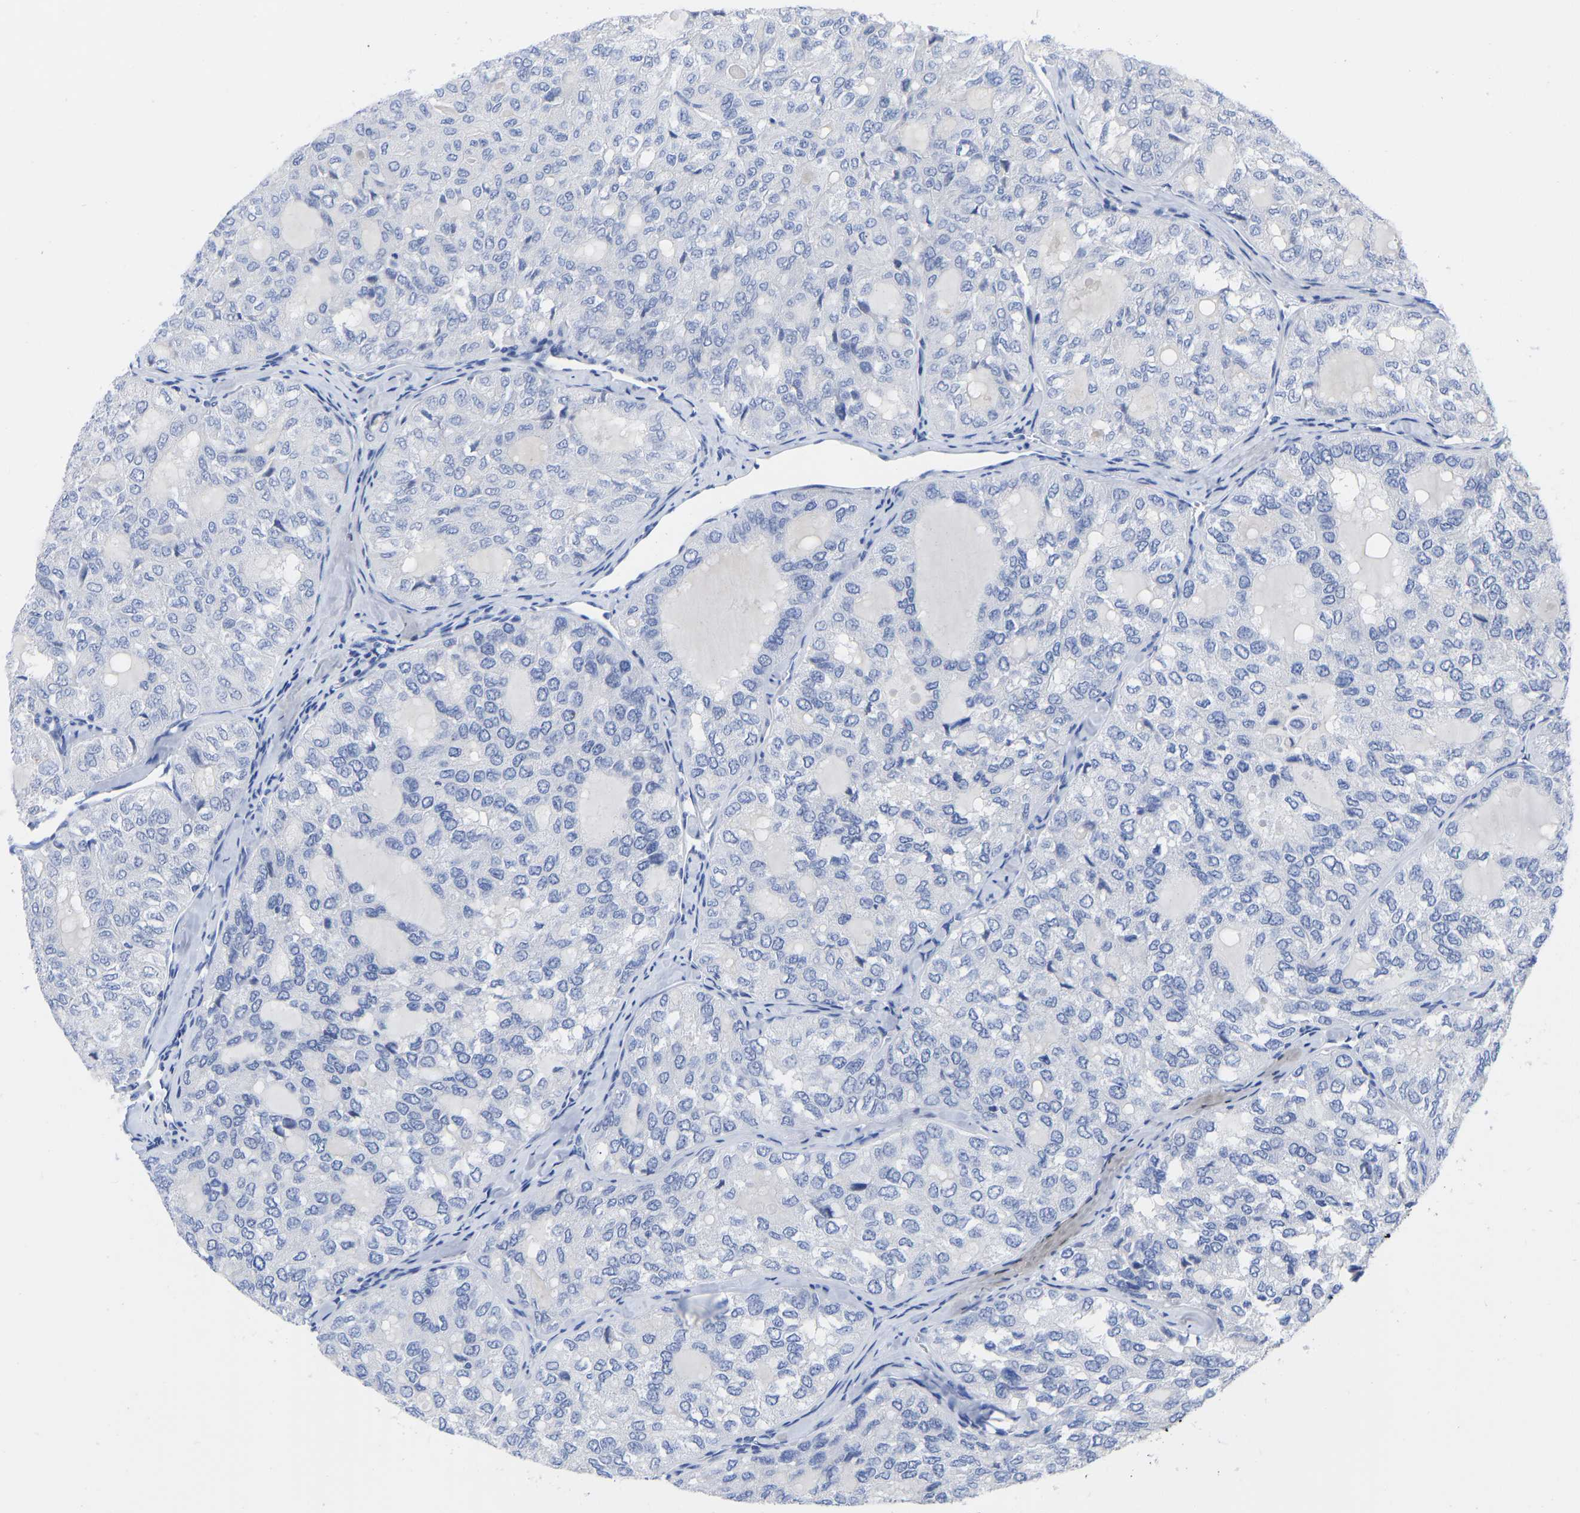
{"staining": {"intensity": "negative", "quantity": "none", "location": "none"}, "tissue": "thyroid cancer", "cell_type": "Tumor cells", "image_type": "cancer", "snomed": [{"axis": "morphology", "description": "Follicular adenoma carcinoma, NOS"}, {"axis": "topography", "description": "Thyroid gland"}], "caption": "The photomicrograph demonstrates no significant staining in tumor cells of thyroid cancer.", "gene": "GPA33", "patient": {"sex": "male", "age": 75}}